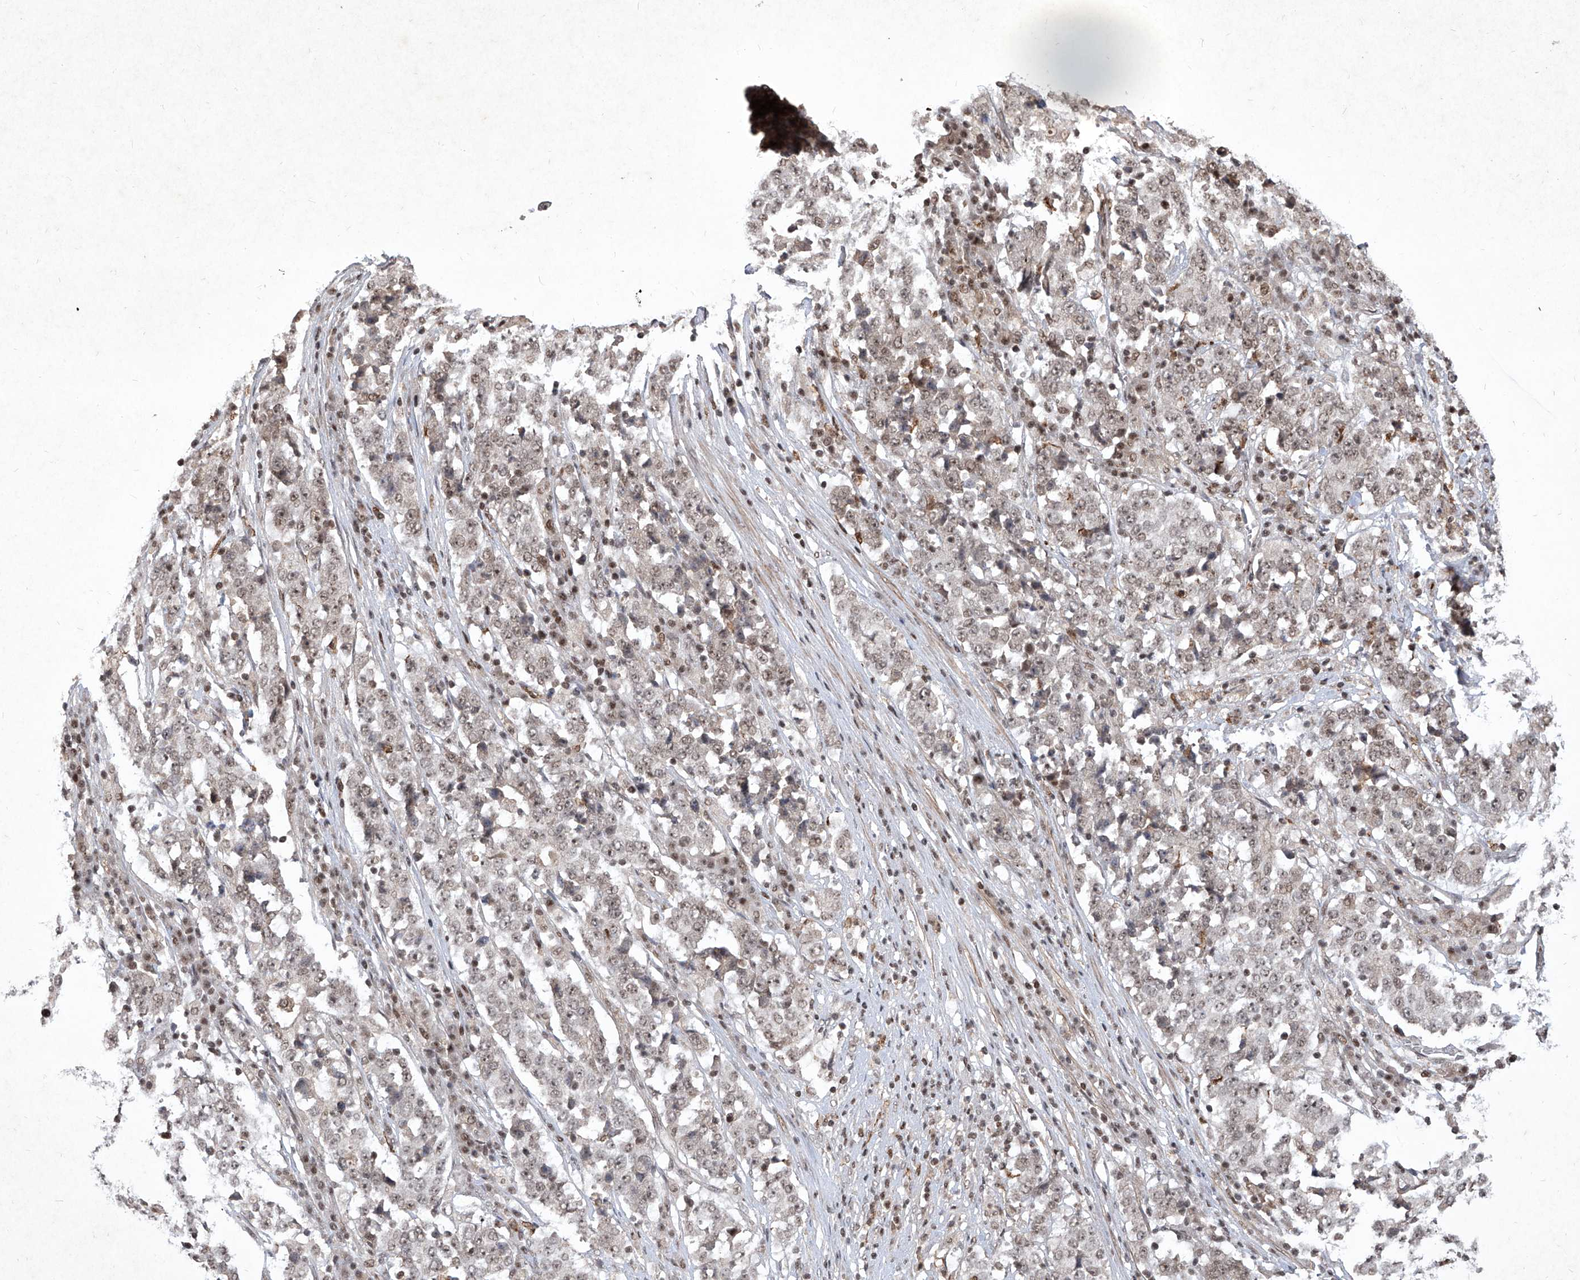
{"staining": {"intensity": "weak", "quantity": "25%-75%", "location": "nuclear"}, "tissue": "stomach cancer", "cell_type": "Tumor cells", "image_type": "cancer", "snomed": [{"axis": "morphology", "description": "Adenocarcinoma, NOS"}, {"axis": "topography", "description": "Stomach"}], "caption": "Tumor cells exhibit low levels of weak nuclear staining in approximately 25%-75% of cells in adenocarcinoma (stomach). Using DAB (brown) and hematoxylin (blue) stains, captured at high magnification using brightfield microscopy.", "gene": "IRF2", "patient": {"sex": "male", "age": 59}}